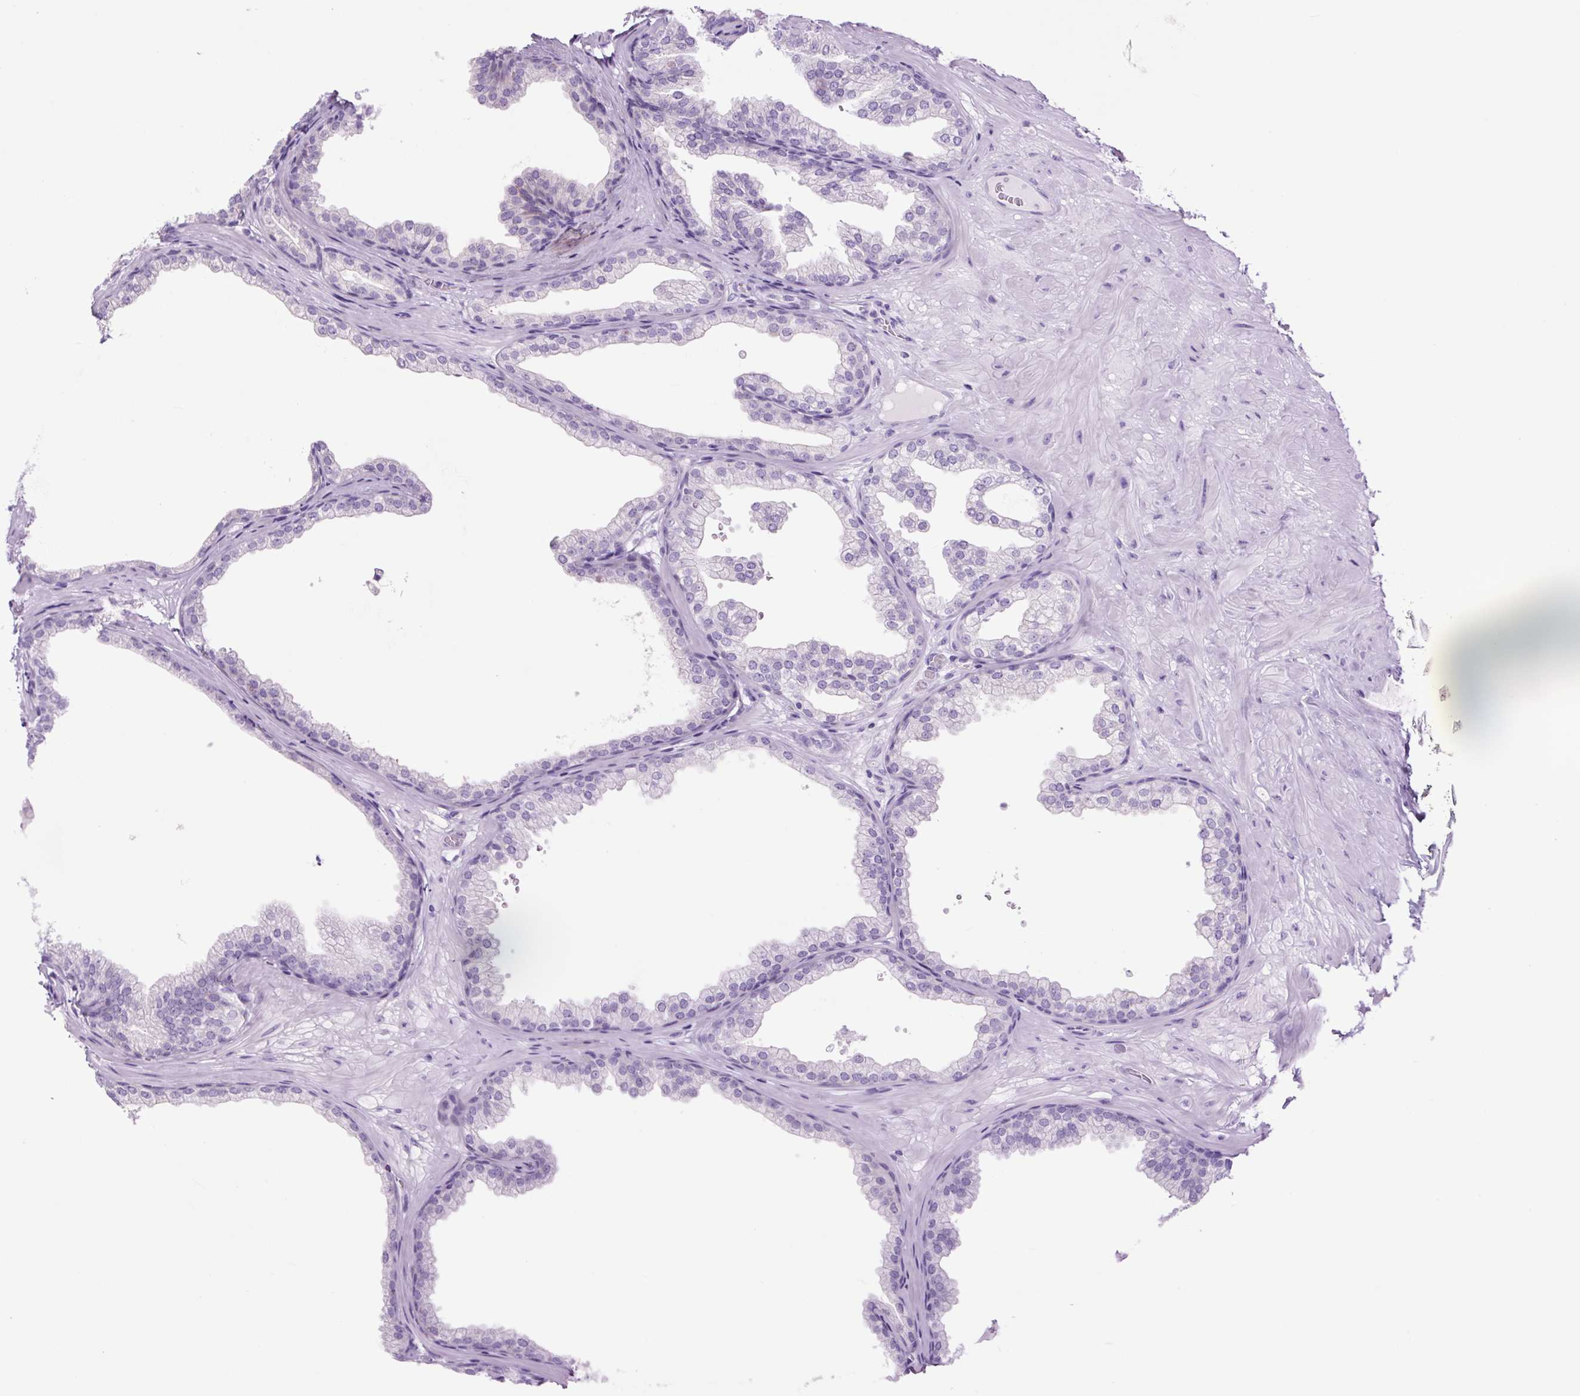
{"staining": {"intensity": "negative", "quantity": "none", "location": "none"}, "tissue": "prostate", "cell_type": "Glandular cells", "image_type": "normal", "snomed": [{"axis": "morphology", "description": "Normal tissue, NOS"}, {"axis": "topography", "description": "Prostate"}], "caption": "A photomicrograph of prostate stained for a protein shows no brown staining in glandular cells. (DAB (3,3'-diaminobenzidine) immunohistochemistry visualized using brightfield microscopy, high magnification).", "gene": "TFF2", "patient": {"sex": "male", "age": 37}}